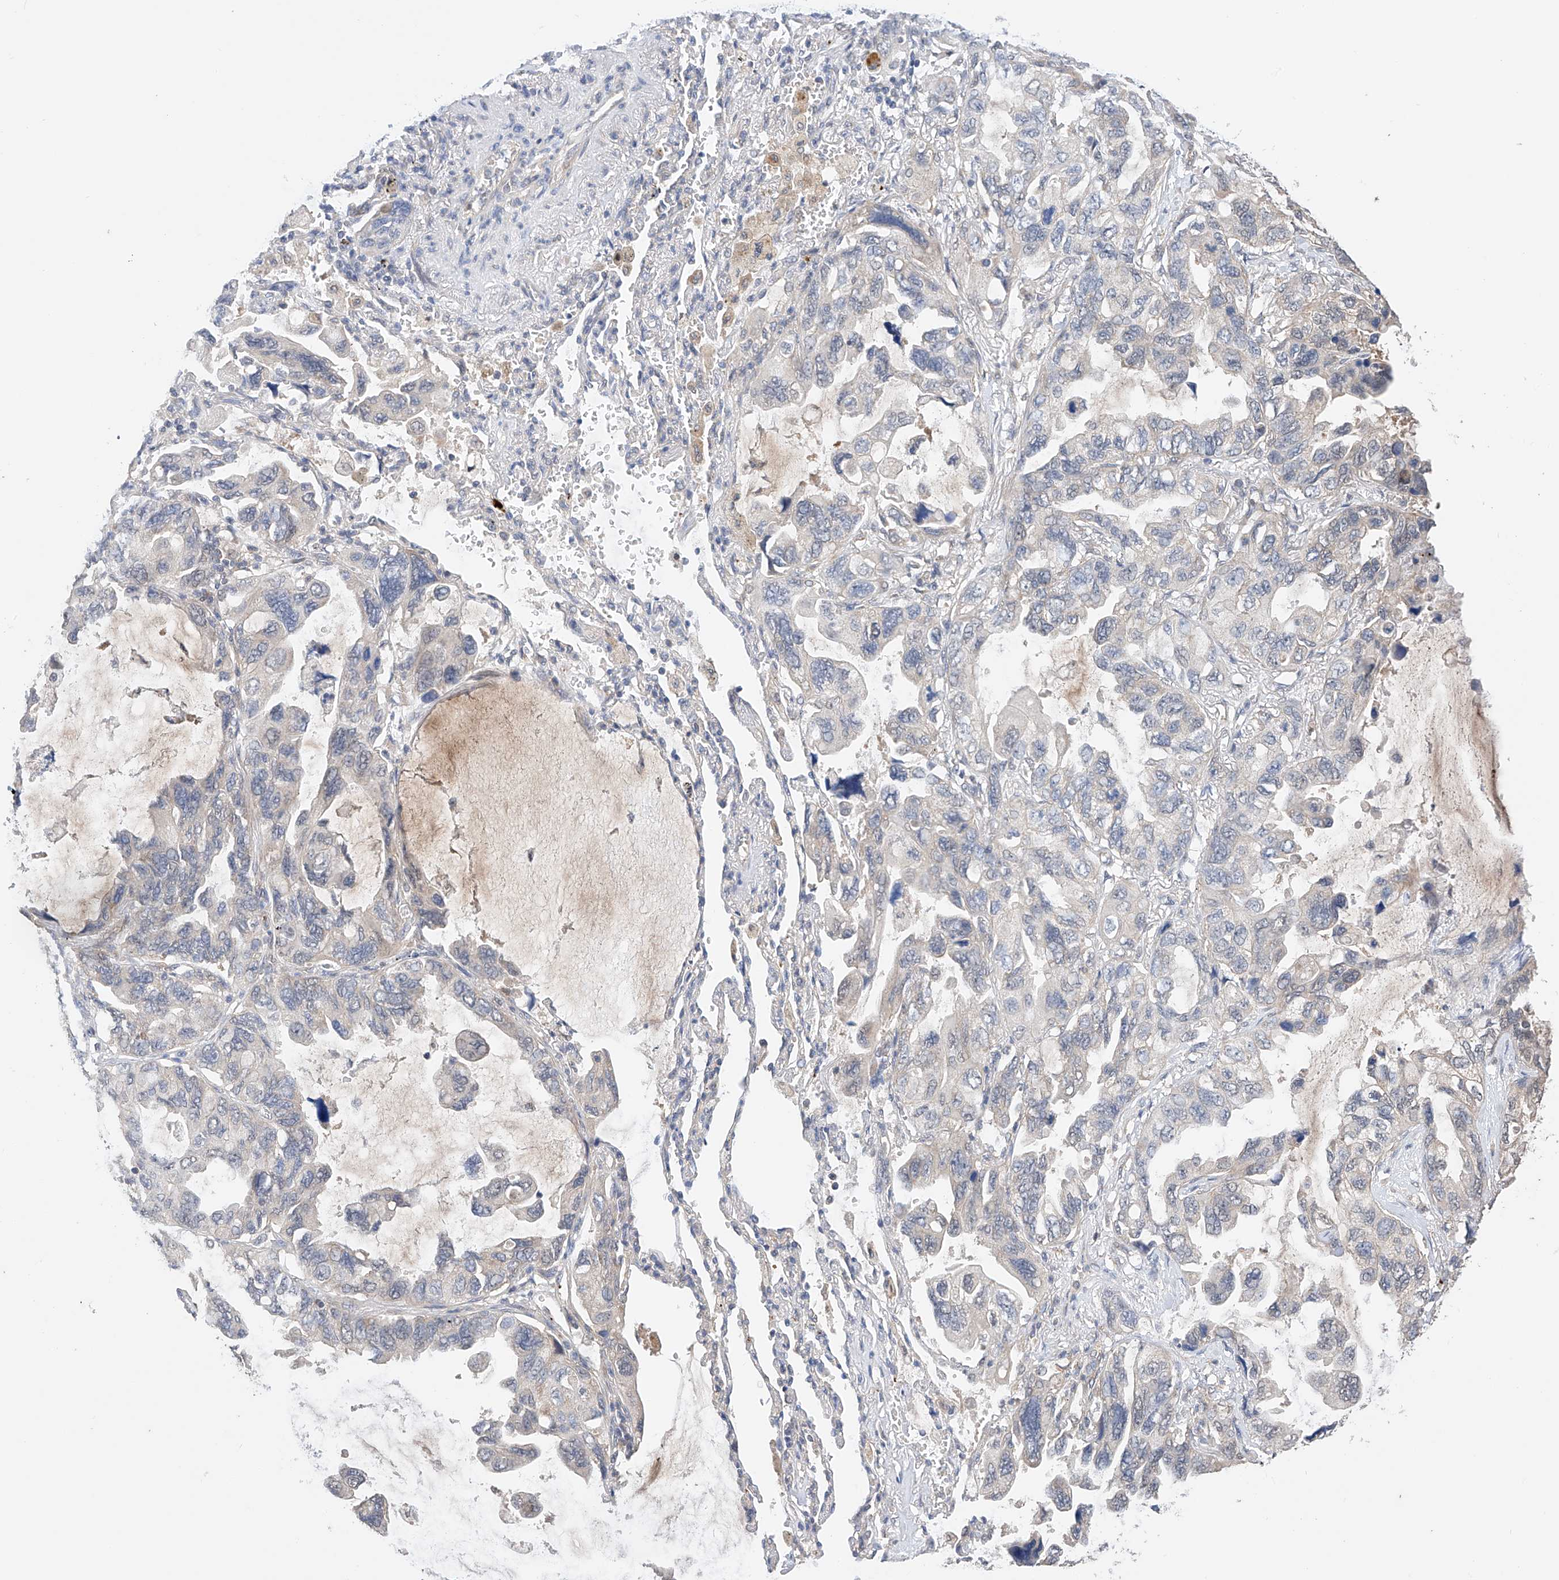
{"staining": {"intensity": "negative", "quantity": "none", "location": "none"}, "tissue": "lung cancer", "cell_type": "Tumor cells", "image_type": "cancer", "snomed": [{"axis": "morphology", "description": "Squamous cell carcinoma, NOS"}, {"axis": "topography", "description": "Lung"}], "caption": "Immunohistochemical staining of lung squamous cell carcinoma demonstrates no significant expression in tumor cells.", "gene": "ZFHX2", "patient": {"sex": "female", "age": 73}}